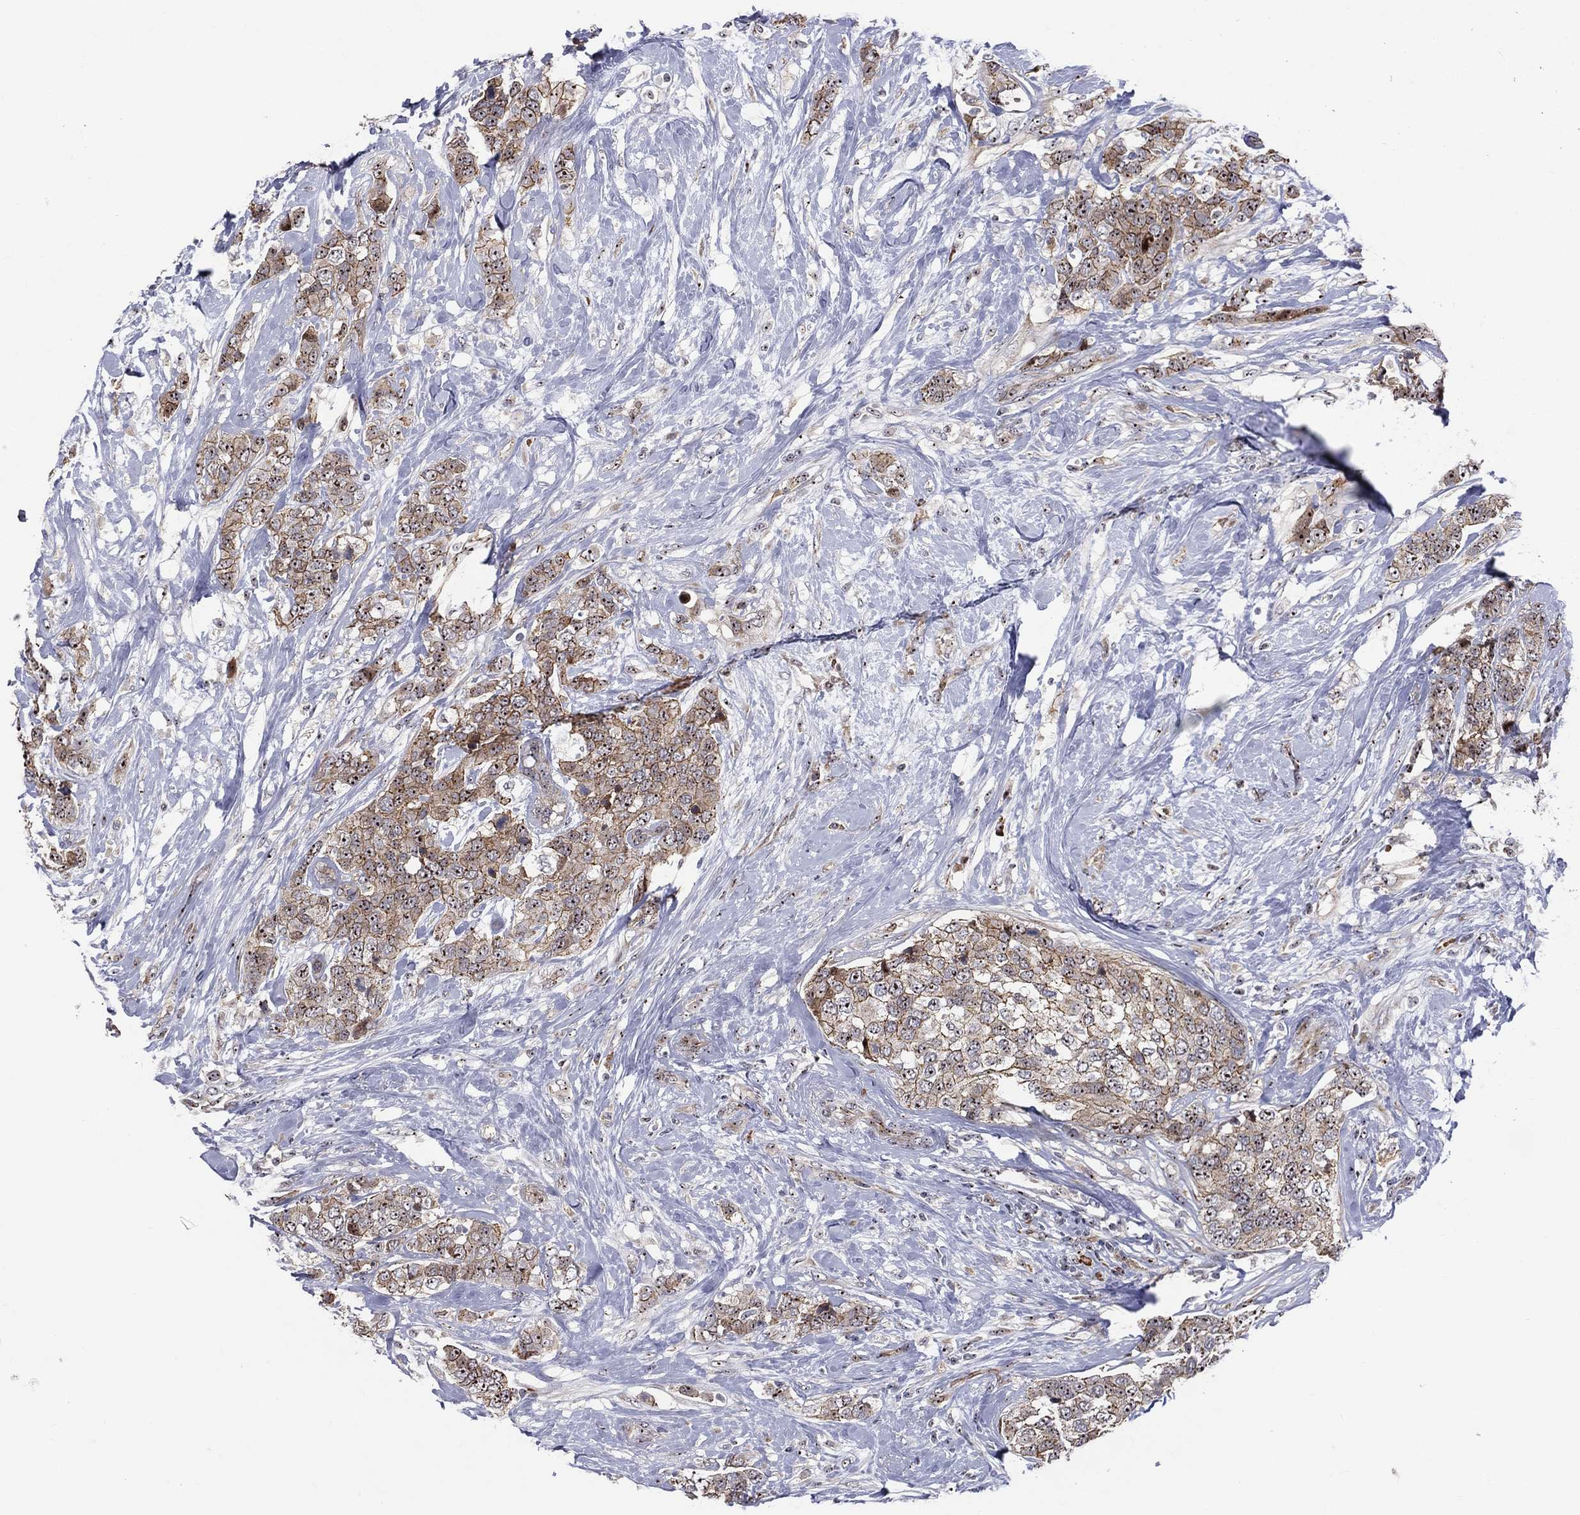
{"staining": {"intensity": "moderate", "quantity": "25%-75%", "location": "cytoplasmic/membranous"}, "tissue": "breast cancer", "cell_type": "Tumor cells", "image_type": "cancer", "snomed": [{"axis": "morphology", "description": "Lobular carcinoma"}, {"axis": "topography", "description": "Breast"}], "caption": "DAB immunohistochemical staining of breast cancer (lobular carcinoma) displays moderate cytoplasmic/membranous protein positivity in about 25%-75% of tumor cells.", "gene": "VHL", "patient": {"sex": "female", "age": 59}}